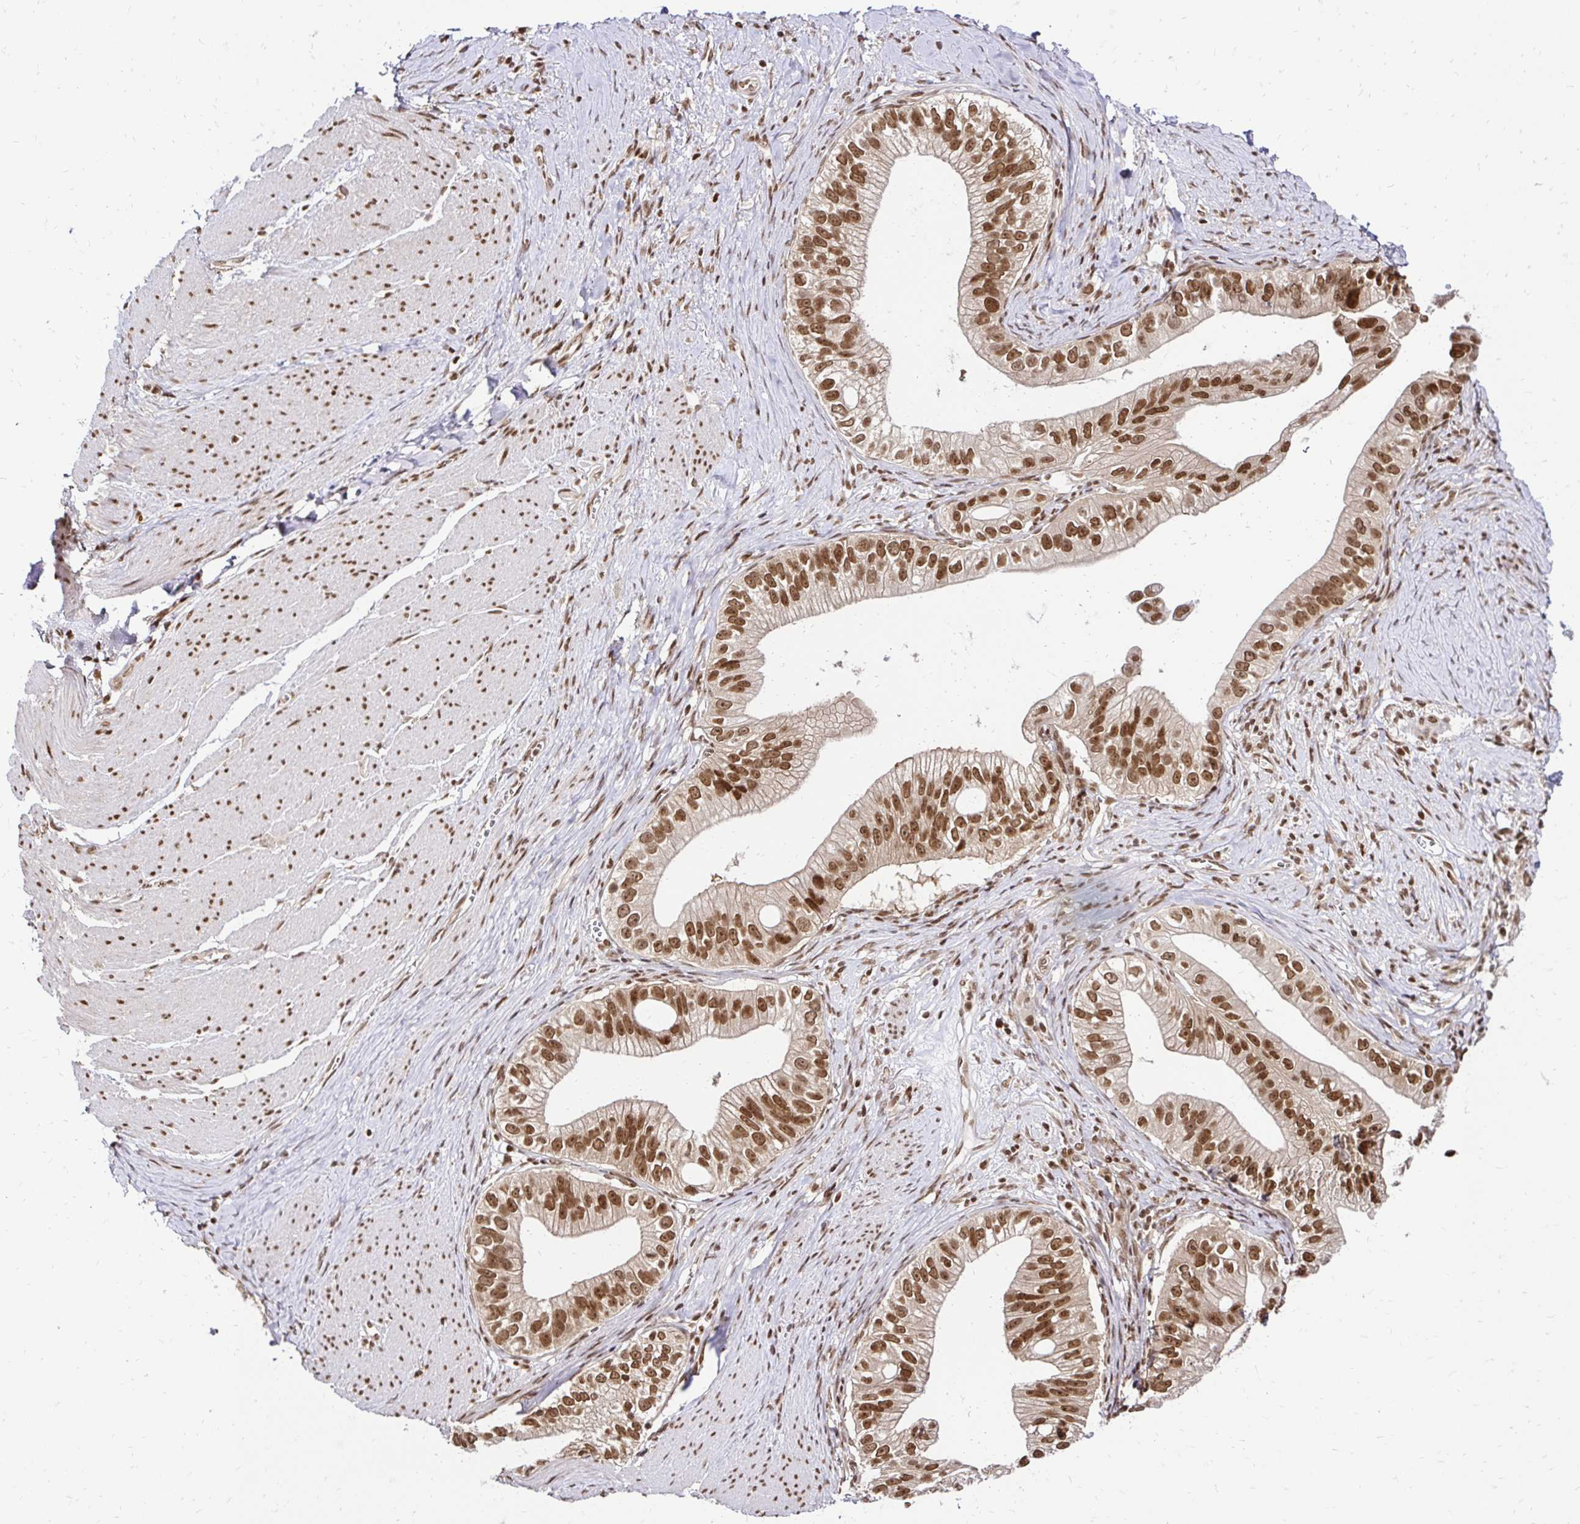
{"staining": {"intensity": "strong", "quantity": ">75%", "location": "nuclear"}, "tissue": "pancreatic cancer", "cell_type": "Tumor cells", "image_type": "cancer", "snomed": [{"axis": "morphology", "description": "Adenocarcinoma, NOS"}, {"axis": "topography", "description": "Pancreas"}], "caption": "Pancreatic adenocarcinoma stained for a protein (brown) demonstrates strong nuclear positive expression in about >75% of tumor cells.", "gene": "GLYR1", "patient": {"sex": "male", "age": 70}}